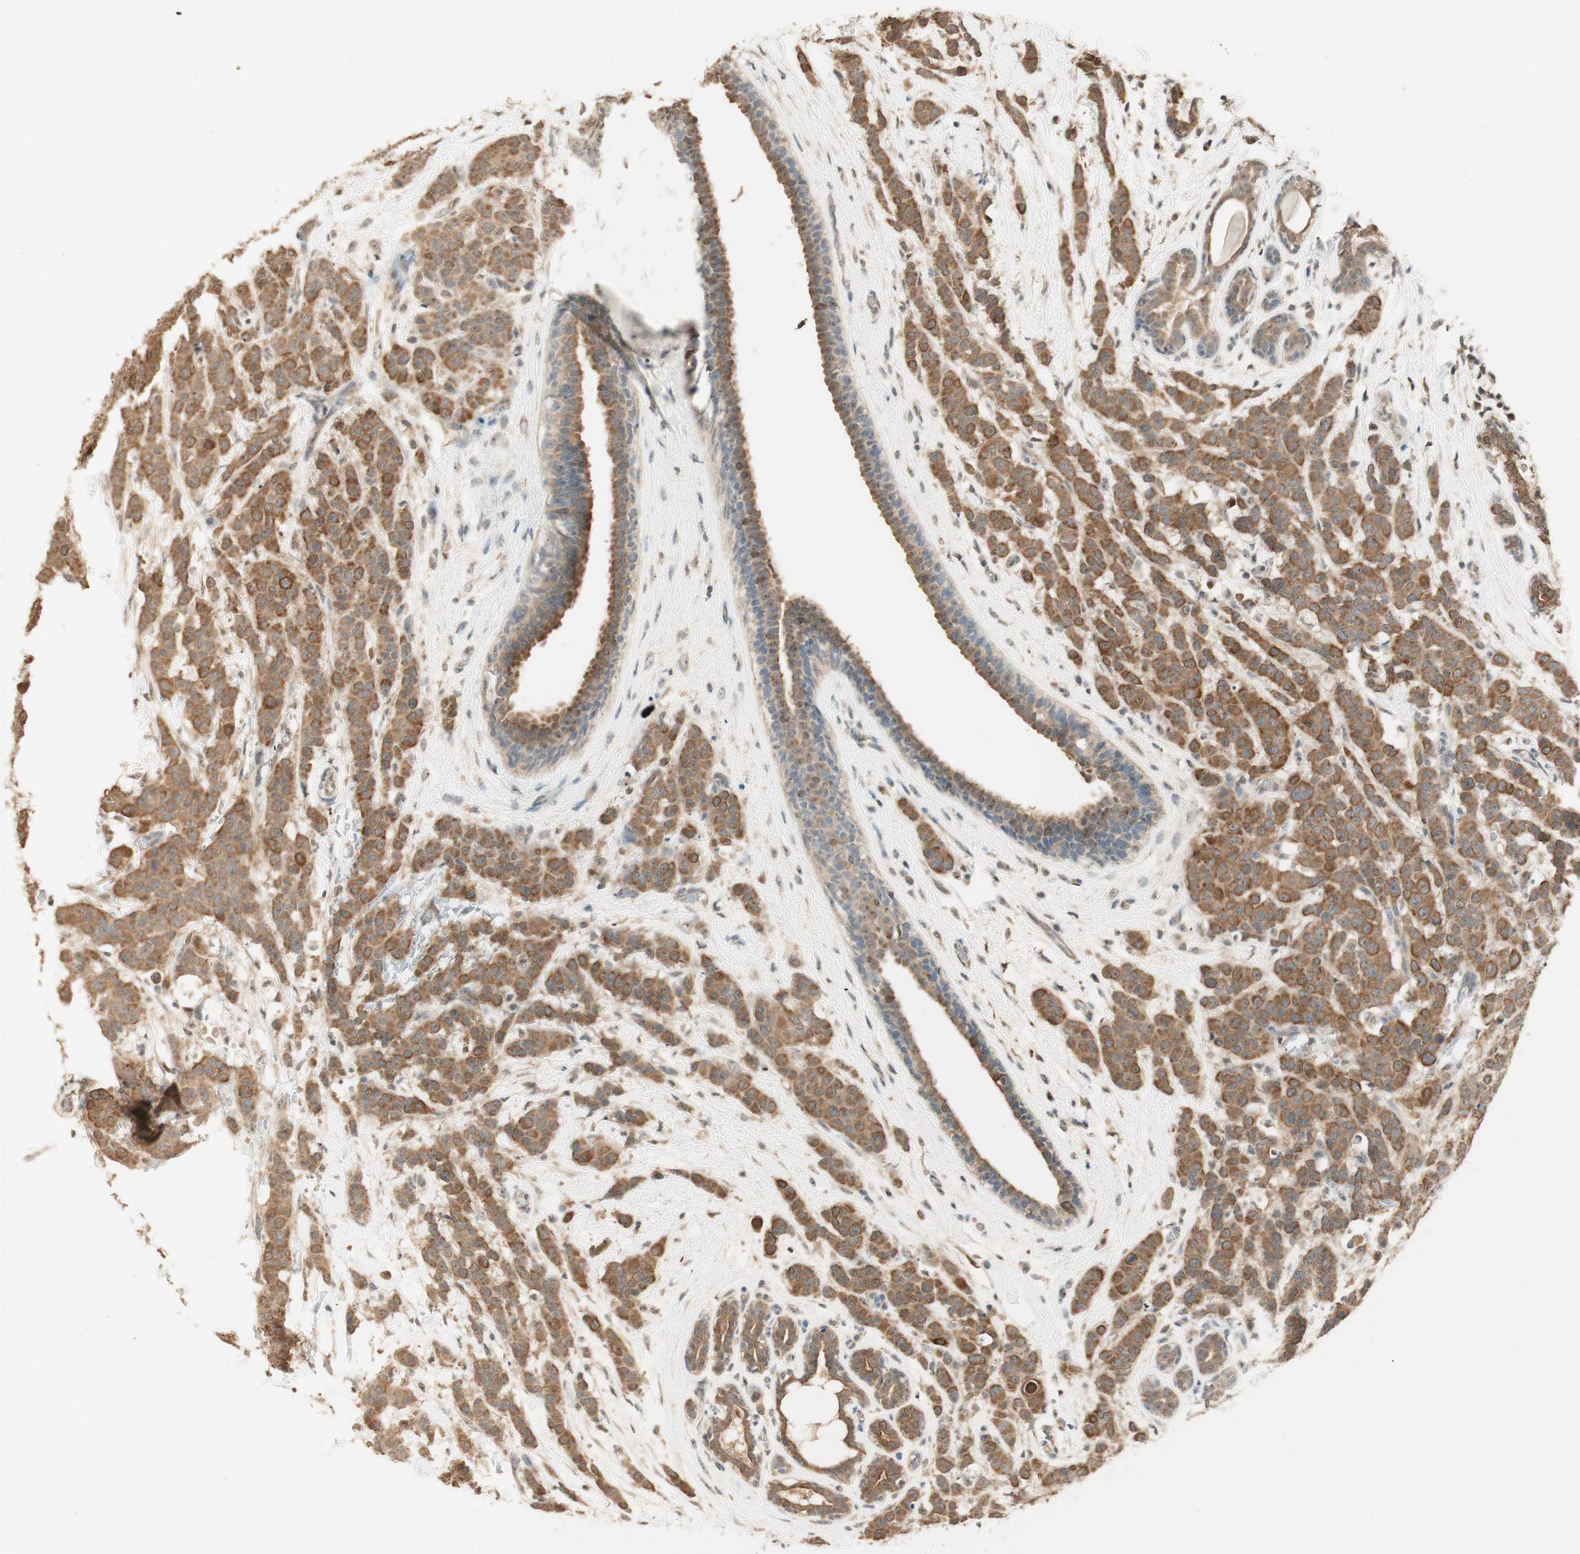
{"staining": {"intensity": "moderate", "quantity": ">75%", "location": "cytoplasmic/membranous"}, "tissue": "breast cancer", "cell_type": "Tumor cells", "image_type": "cancer", "snomed": [{"axis": "morphology", "description": "Normal tissue, NOS"}, {"axis": "morphology", "description": "Duct carcinoma"}, {"axis": "topography", "description": "Breast"}], "caption": "Immunohistochemistry (IHC) of human invasive ductal carcinoma (breast) exhibits medium levels of moderate cytoplasmic/membranous expression in approximately >75% of tumor cells. The protein of interest is stained brown, and the nuclei are stained in blue (DAB IHC with brightfield microscopy, high magnification).", "gene": "SPINT2", "patient": {"sex": "female", "age": 40}}